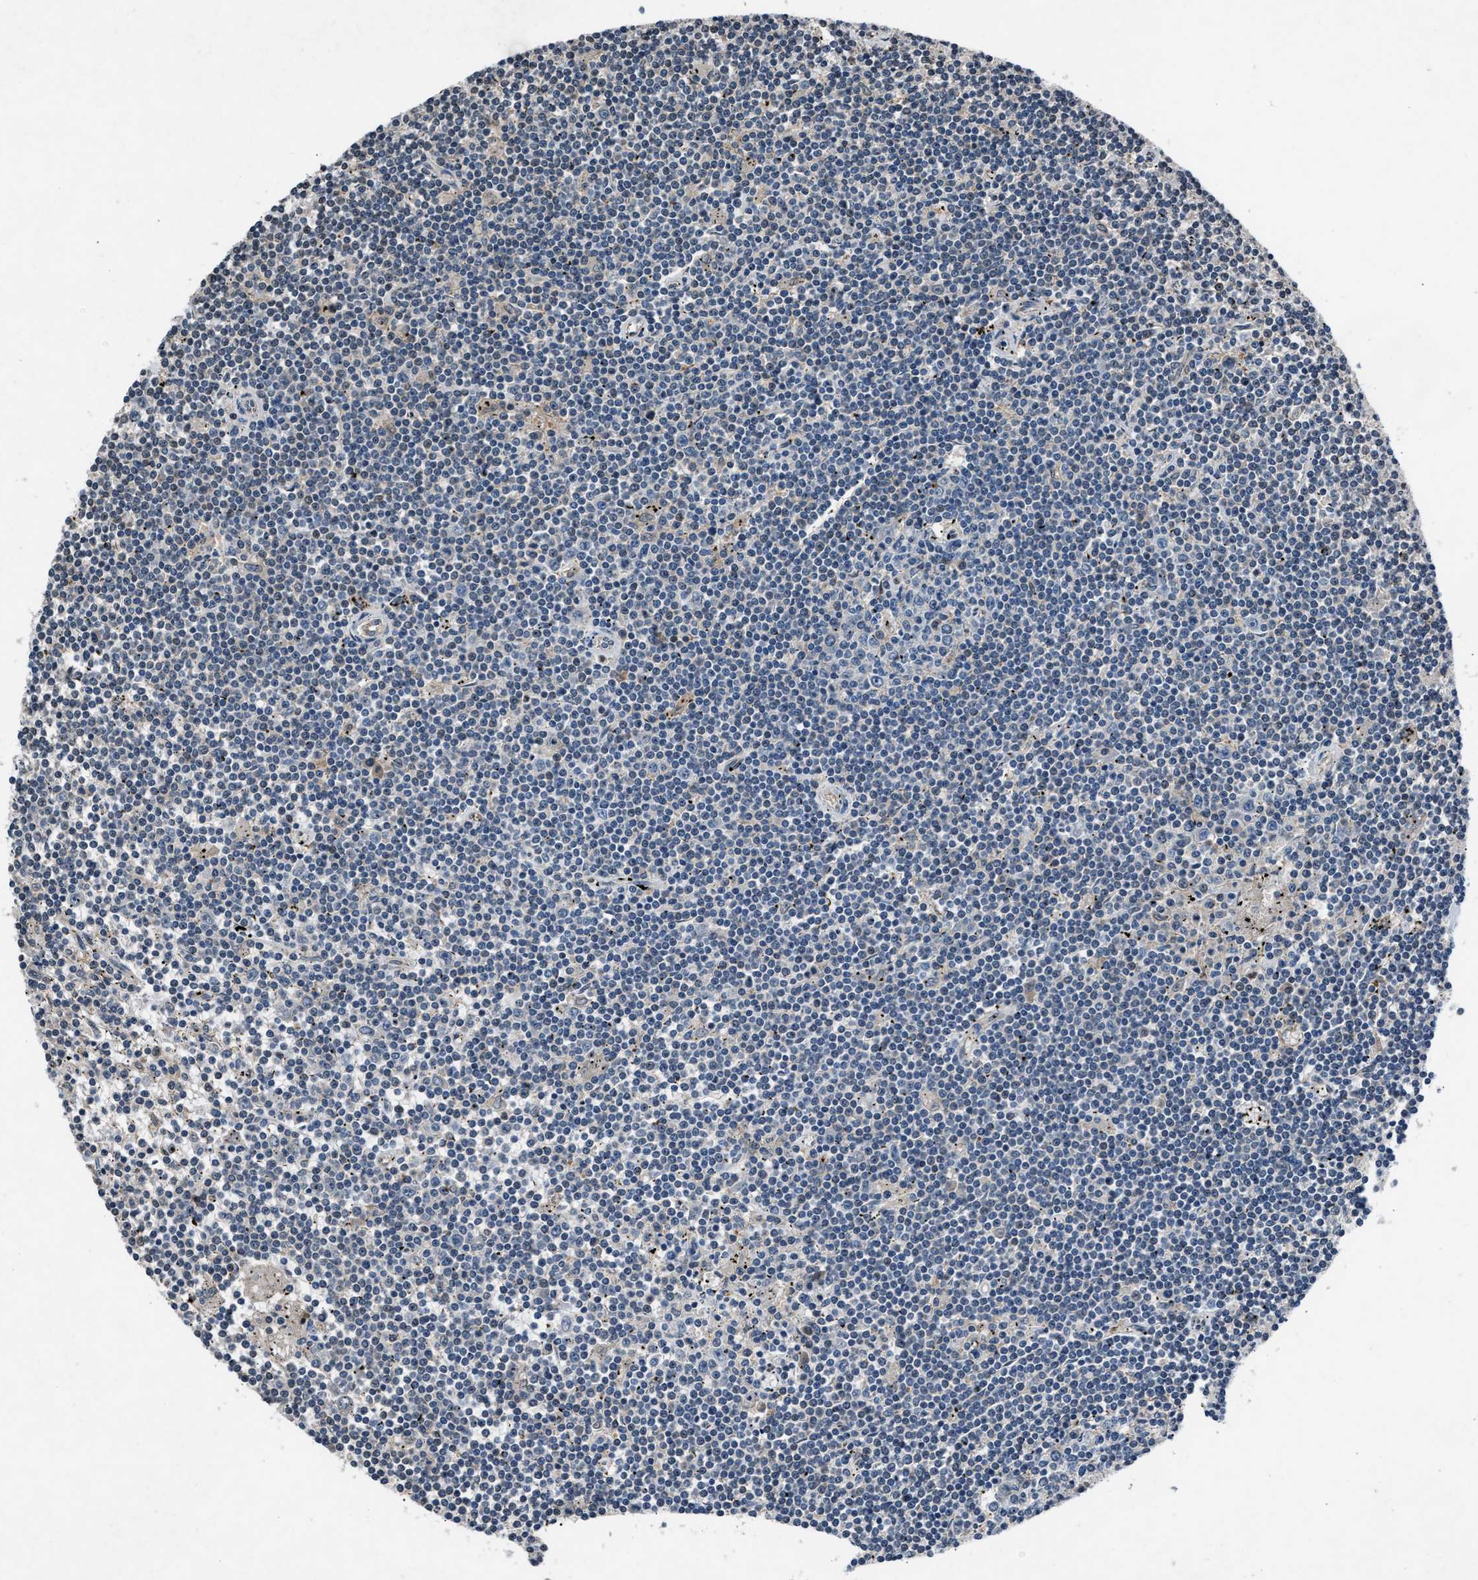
{"staining": {"intensity": "negative", "quantity": "none", "location": "none"}, "tissue": "lymphoma", "cell_type": "Tumor cells", "image_type": "cancer", "snomed": [{"axis": "morphology", "description": "Malignant lymphoma, non-Hodgkin's type, Low grade"}, {"axis": "topography", "description": "Spleen"}], "caption": "Tumor cells are negative for brown protein staining in malignant lymphoma, non-Hodgkin's type (low-grade). (Brightfield microscopy of DAB immunohistochemistry at high magnification).", "gene": "TP53I3", "patient": {"sex": "male", "age": 76}}